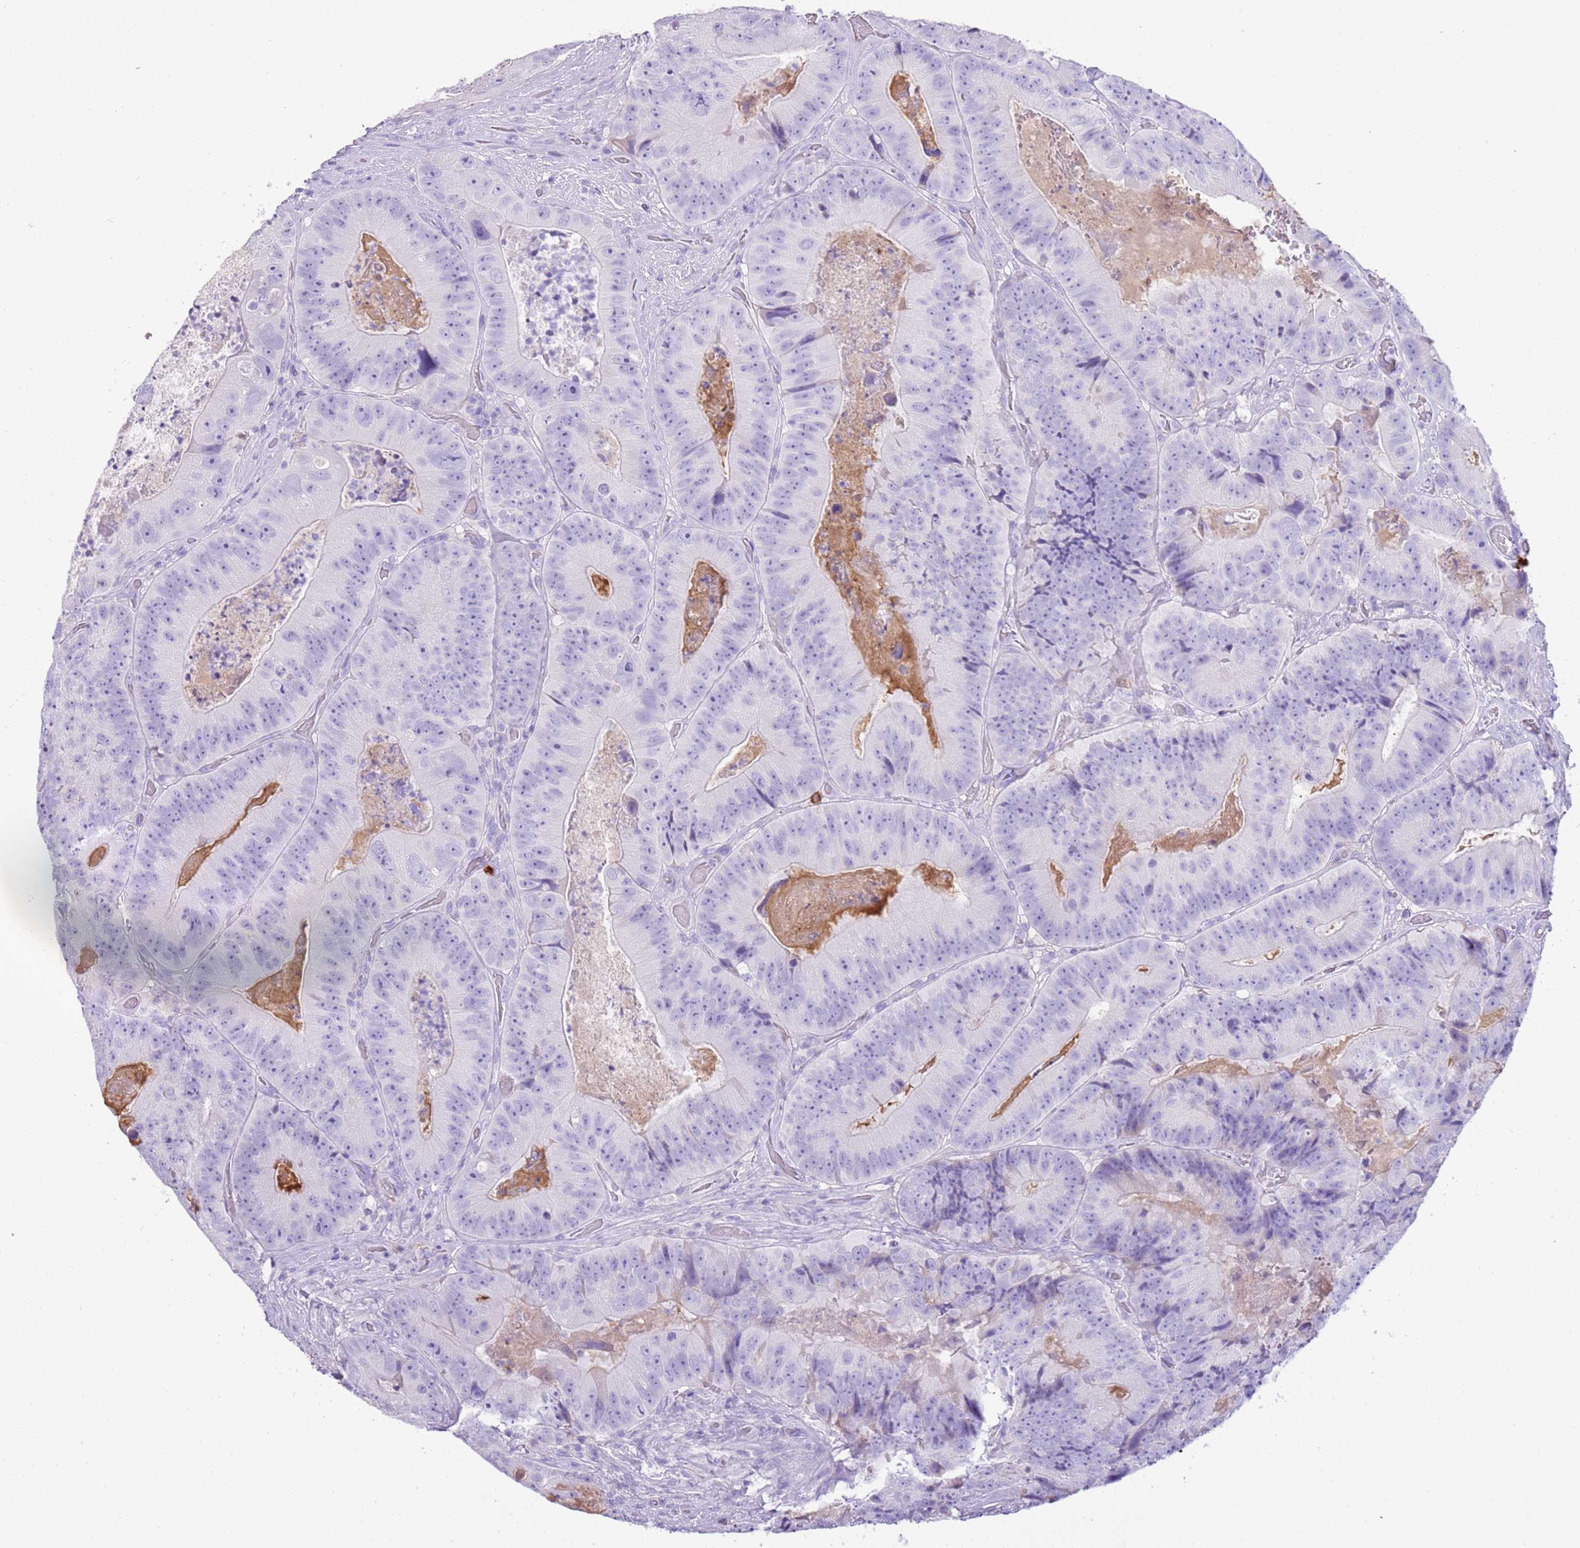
{"staining": {"intensity": "negative", "quantity": "none", "location": "none"}, "tissue": "colorectal cancer", "cell_type": "Tumor cells", "image_type": "cancer", "snomed": [{"axis": "morphology", "description": "Adenocarcinoma, NOS"}, {"axis": "topography", "description": "Colon"}], "caption": "Colorectal cancer was stained to show a protein in brown. There is no significant expression in tumor cells.", "gene": "IGKV3D-11", "patient": {"sex": "female", "age": 86}}